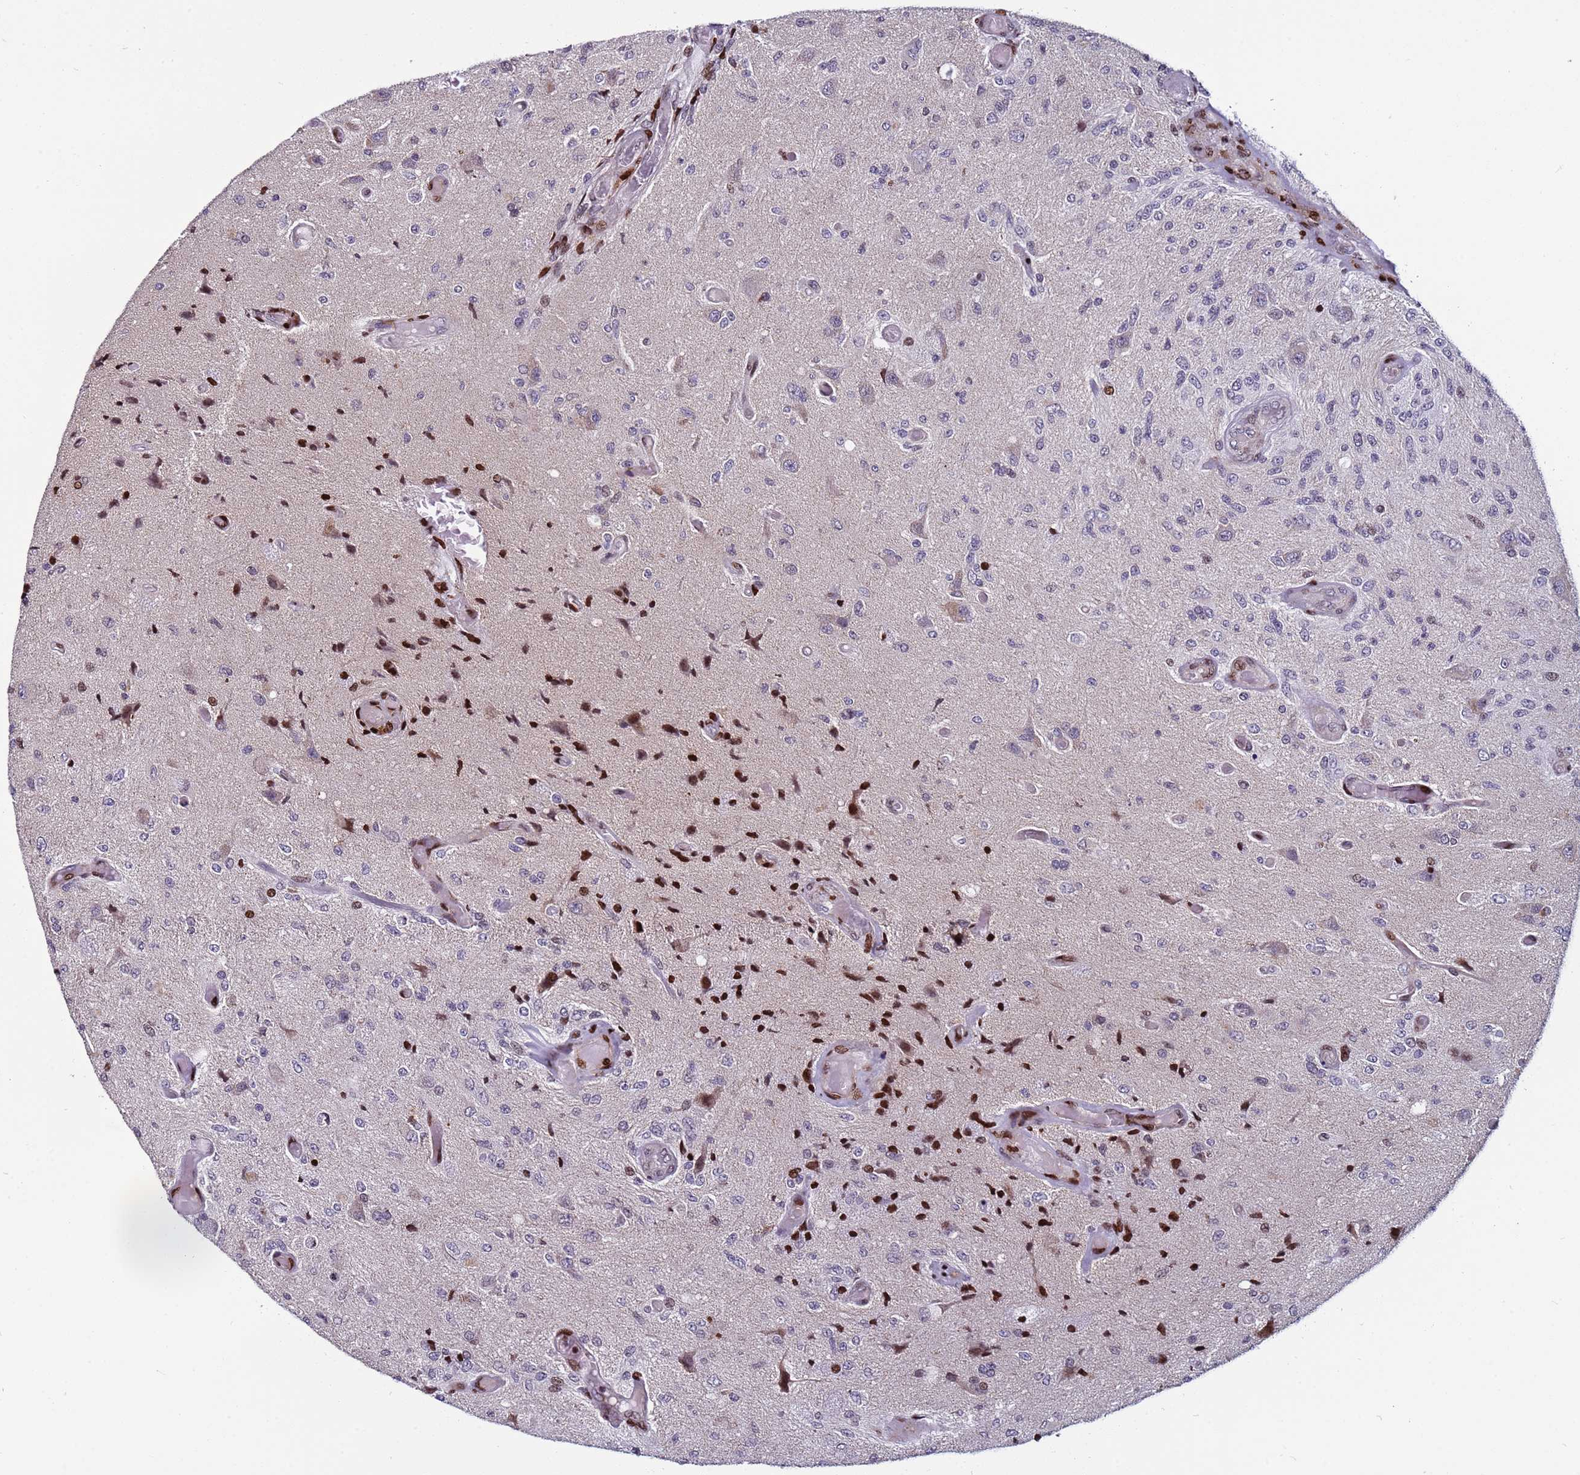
{"staining": {"intensity": "negative", "quantity": "none", "location": "none"}, "tissue": "glioma", "cell_type": "Tumor cells", "image_type": "cancer", "snomed": [{"axis": "morphology", "description": "Normal tissue, NOS"}, {"axis": "morphology", "description": "Glioma, malignant, High grade"}, {"axis": "topography", "description": "Cerebral cortex"}], "caption": "Tumor cells show no significant protein expression in glioma.", "gene": "WBP11", "patient": {"sex": "male", "age": 77}}